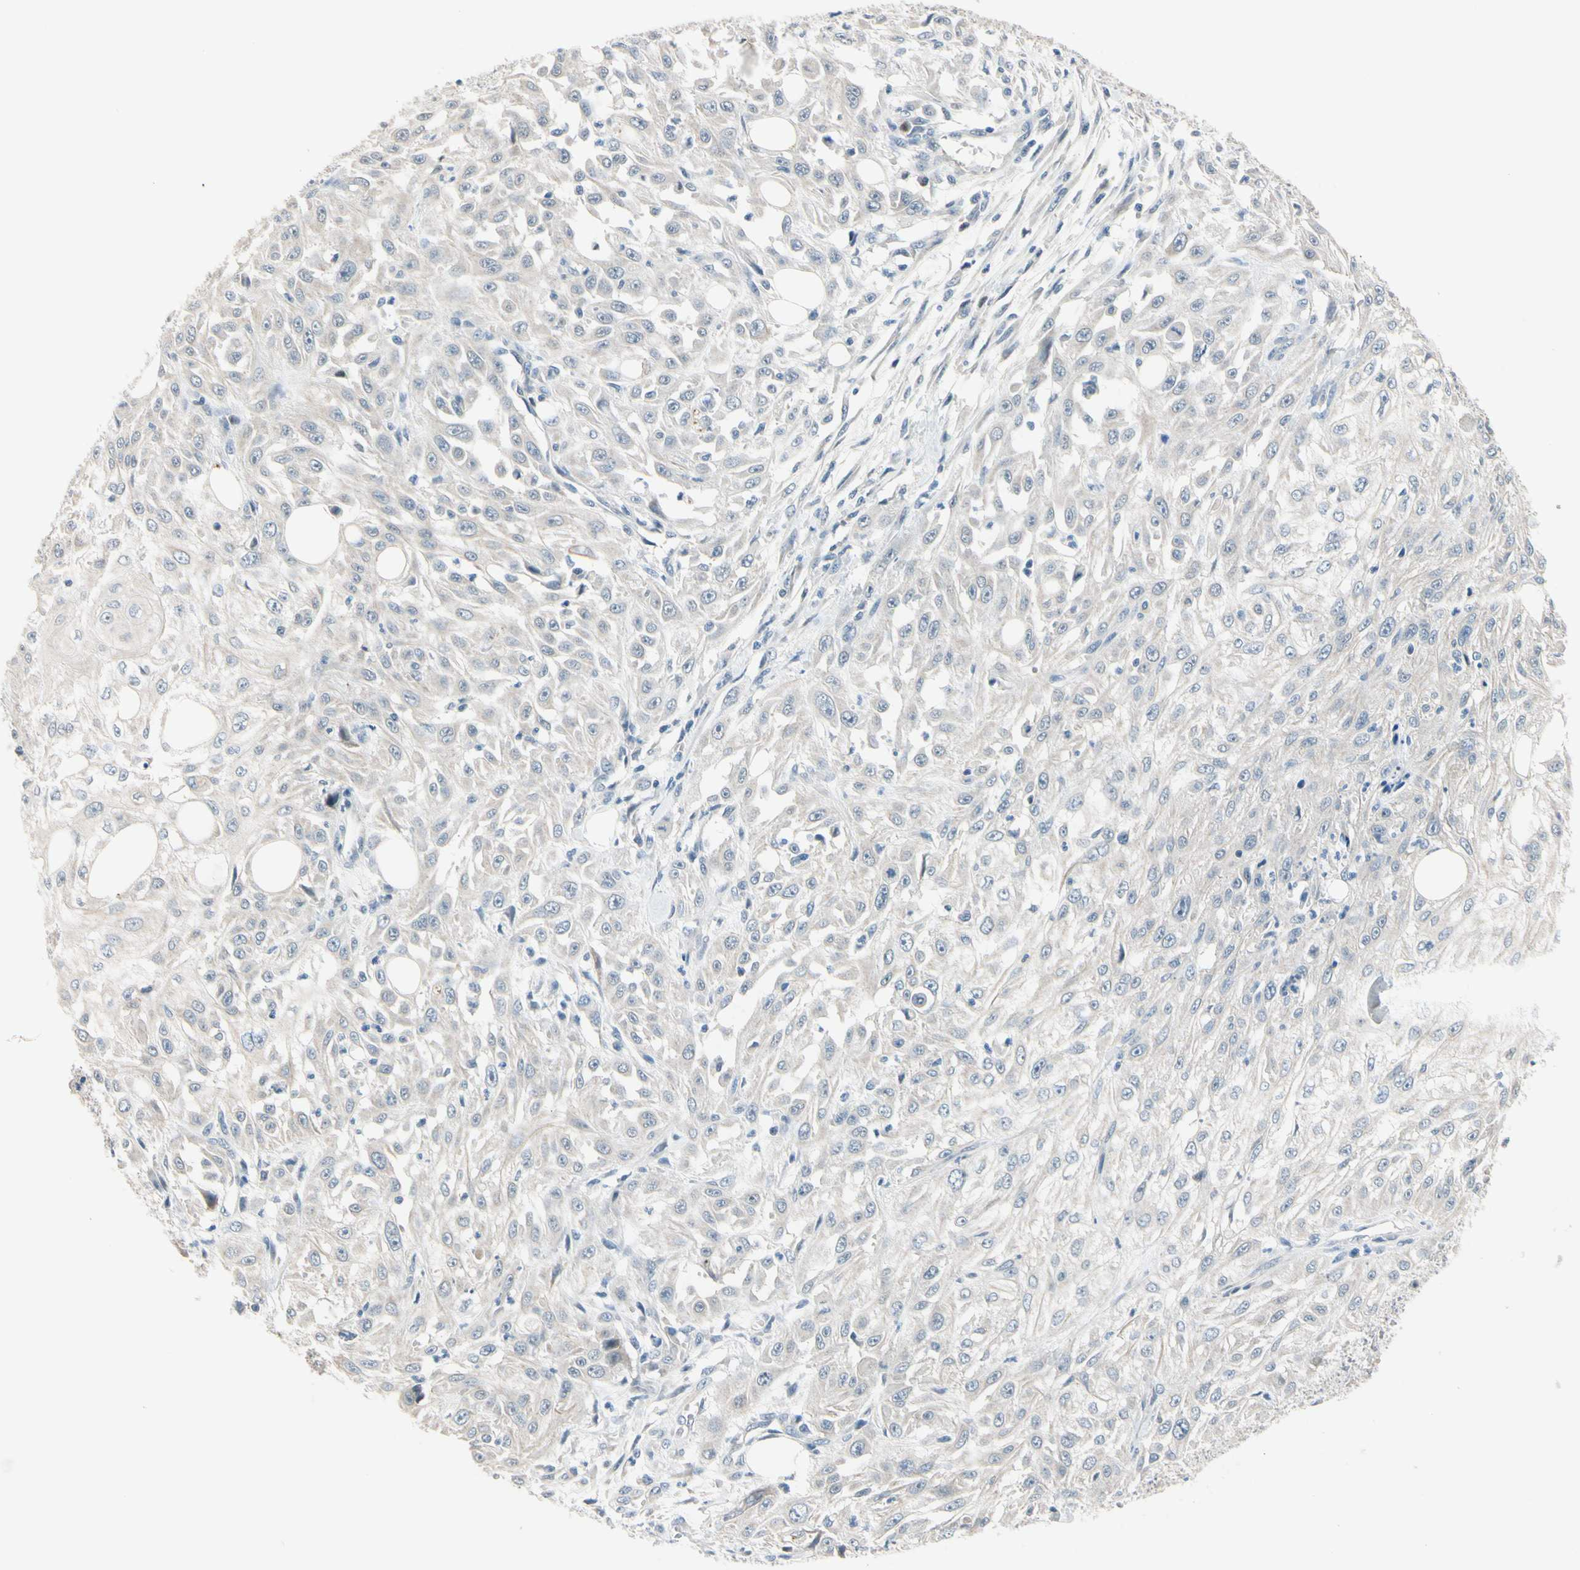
{"staining": {"intensity": "negative", "quantity": "none", "location": "none"}, "tissue": "skin cancer", "cell_type": "Tumor cells", "image_type": "cancer", "snomed": [{"axis": "morphology", "description": "Squamous cell carcinoma, NOS"}, {"axis": "topography", "description": "Skin"}], "caption": "This is a histopathology image of IHC staining of skin squamous cell carcinoma, which shows no staining in tumor cells.", "gene": "SLC27A6", "patient": {"sex": "male", "age": 75}}